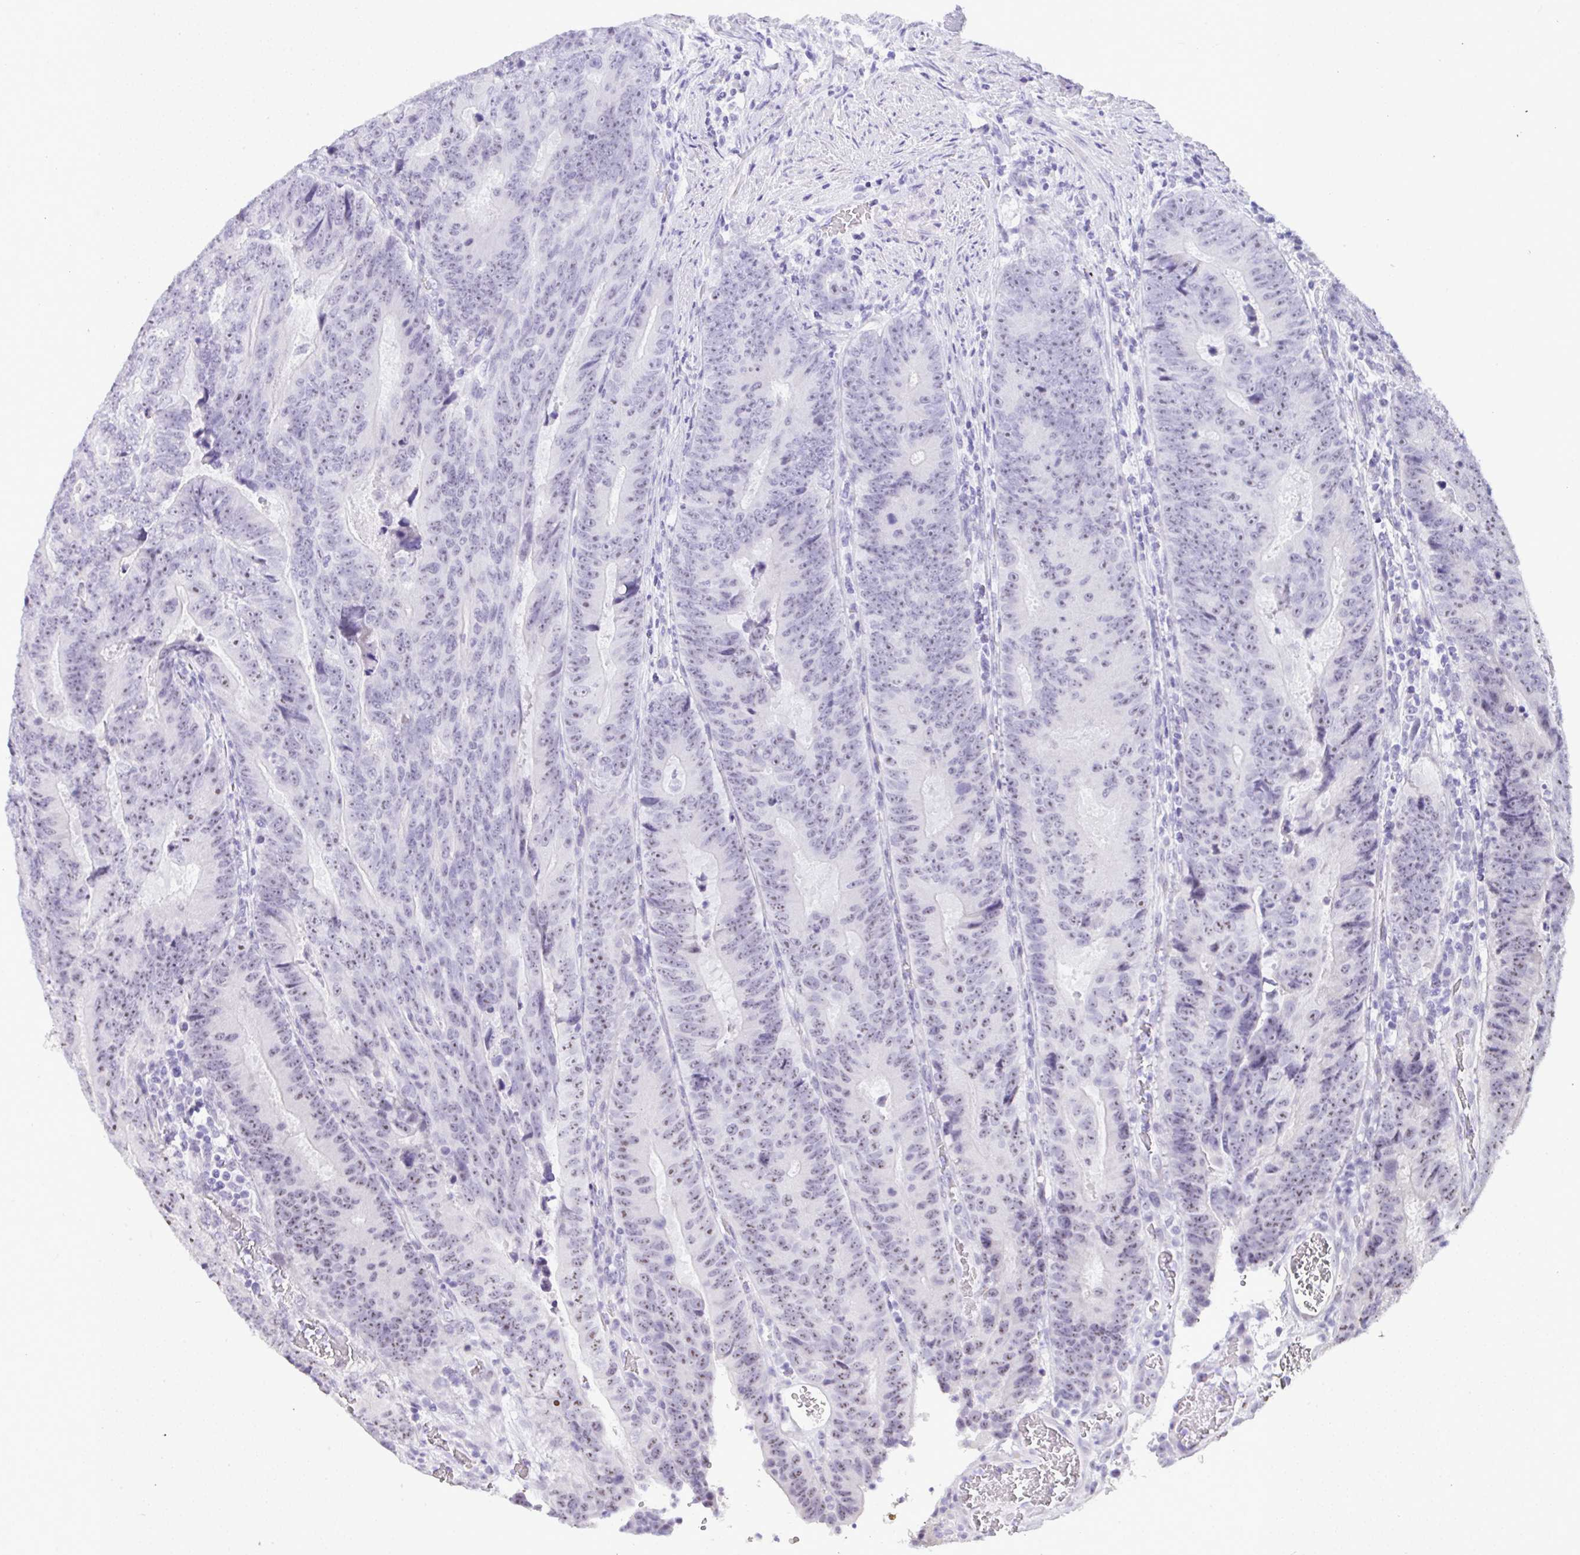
{"staining": {"intensity": "weak", "quantity": "<25%", "location": "nuclear"}, "tissue": "colorectal cancer", "cell_type": "Tumor cells", "image_type": "cancer", "snomed": [{"axis": "morphology", "description": "Adenocarcinoma, NOS"}, {"axis": "topography", "description": "Colon"}], "caption": "The photomicrograph demonstrates no significant expression in tumor cells of colorectal adenocarcinoma. The staining was performed using DAB to visualize the protein expression in brown, while the nuclei were stained in blue with hematoxylin (Magnification: 20x).", "gene": "YBX2", "patient": {"sex": "female", "age": 48}}